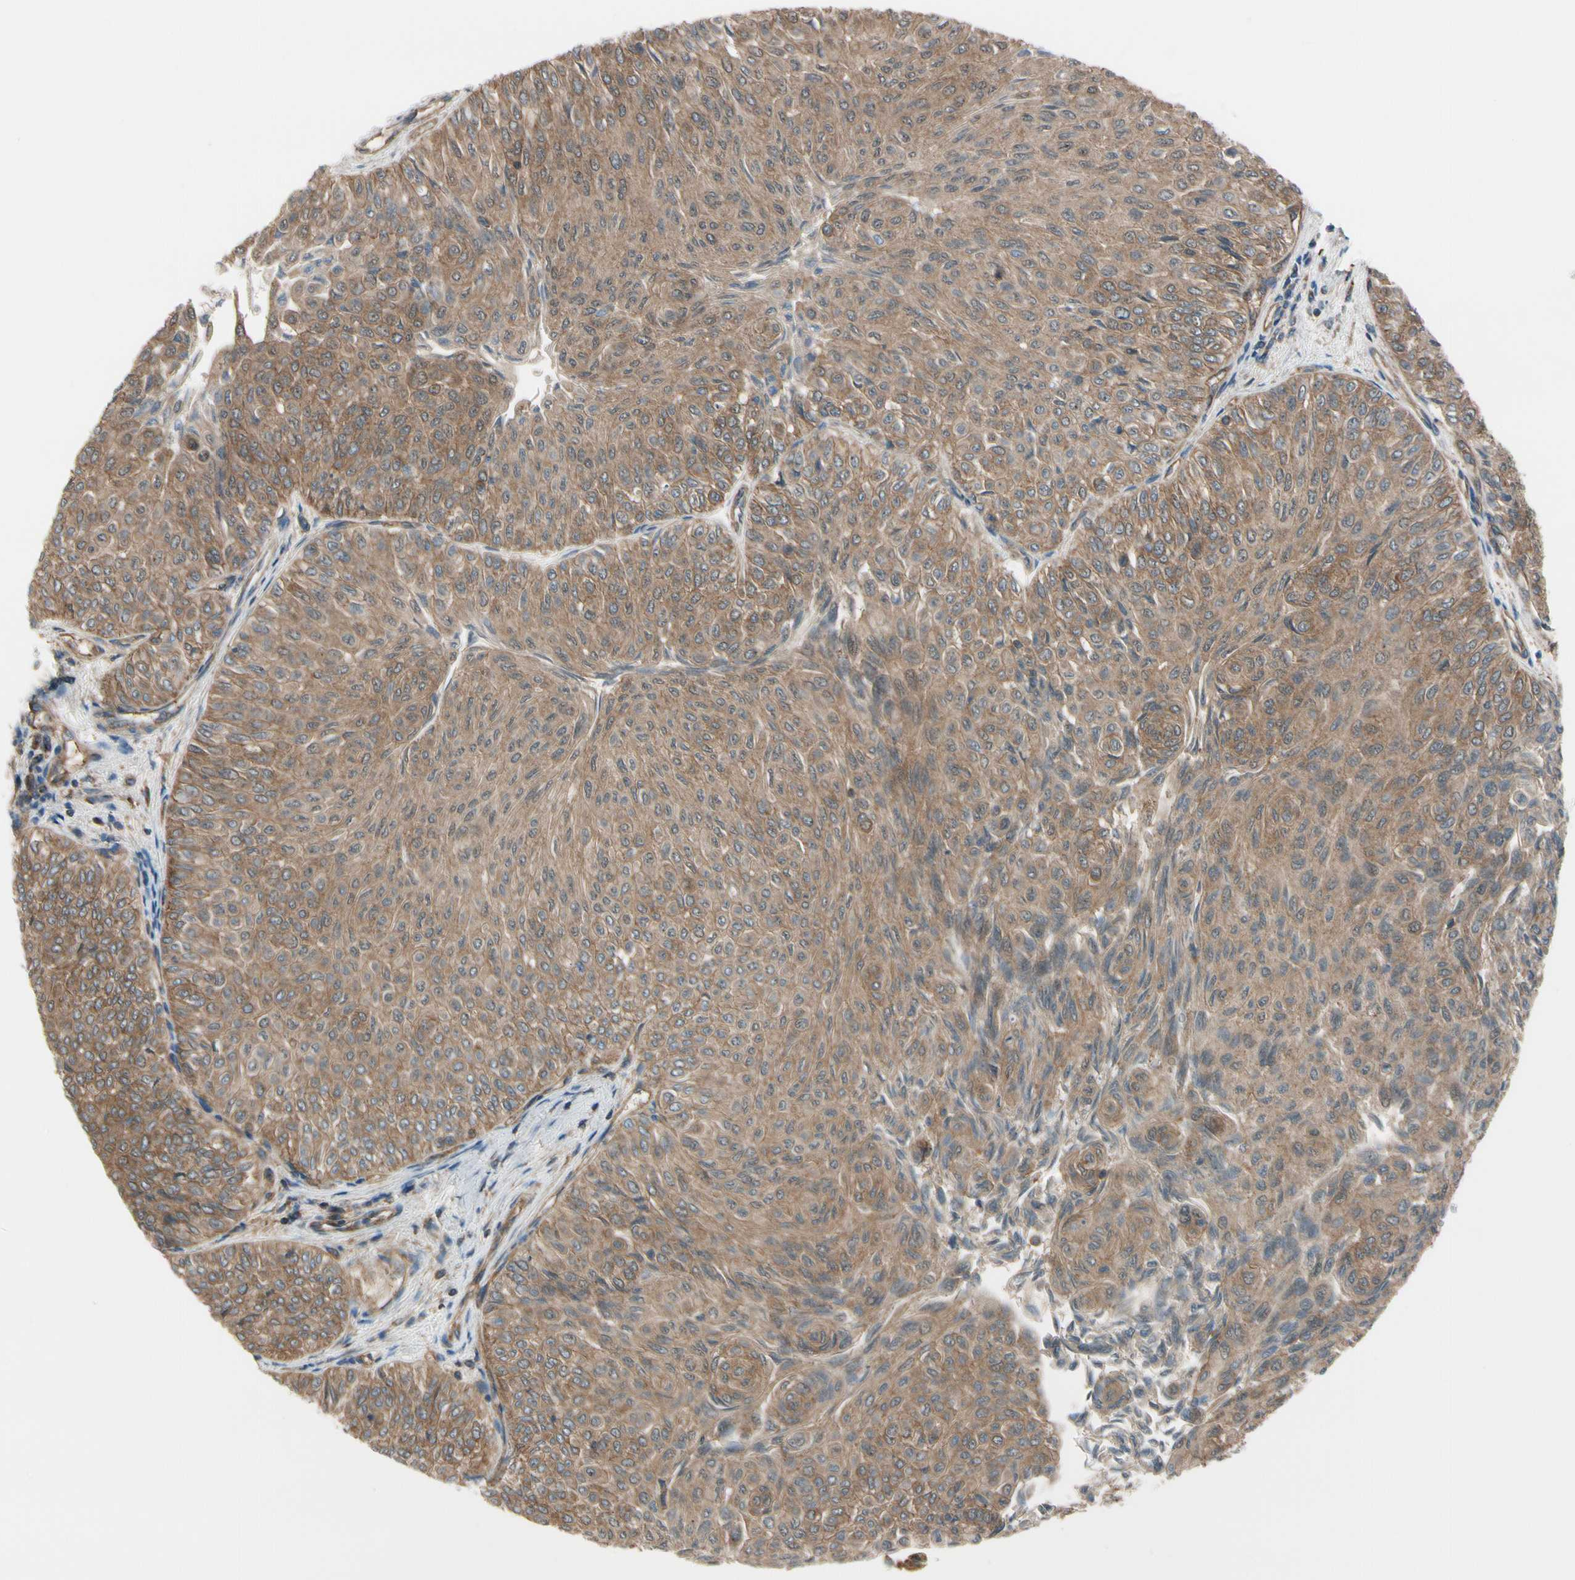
{"staining": {"intensity": "moderate", "quantity": ">75%", "location": "cytoplasmic/membranous"}, "tissue": "urothelial cancer", "cell_type": "Tumor cells", "image_type": "cancer", "snomed": [{"axis": "morphology", "description": "Urothelial carcinoma, Low grade"}, {"axis": "topography", "description": "Urinary bladder"}], "caption": "Urothelial cancer tissue shows moderate cytoplasmic/membranous positivity in approximately >75% of tumor cells, visualized by immunohistochemistry.", "gene": "EPS15", "patient": {"sex": "male", "age": 78}}